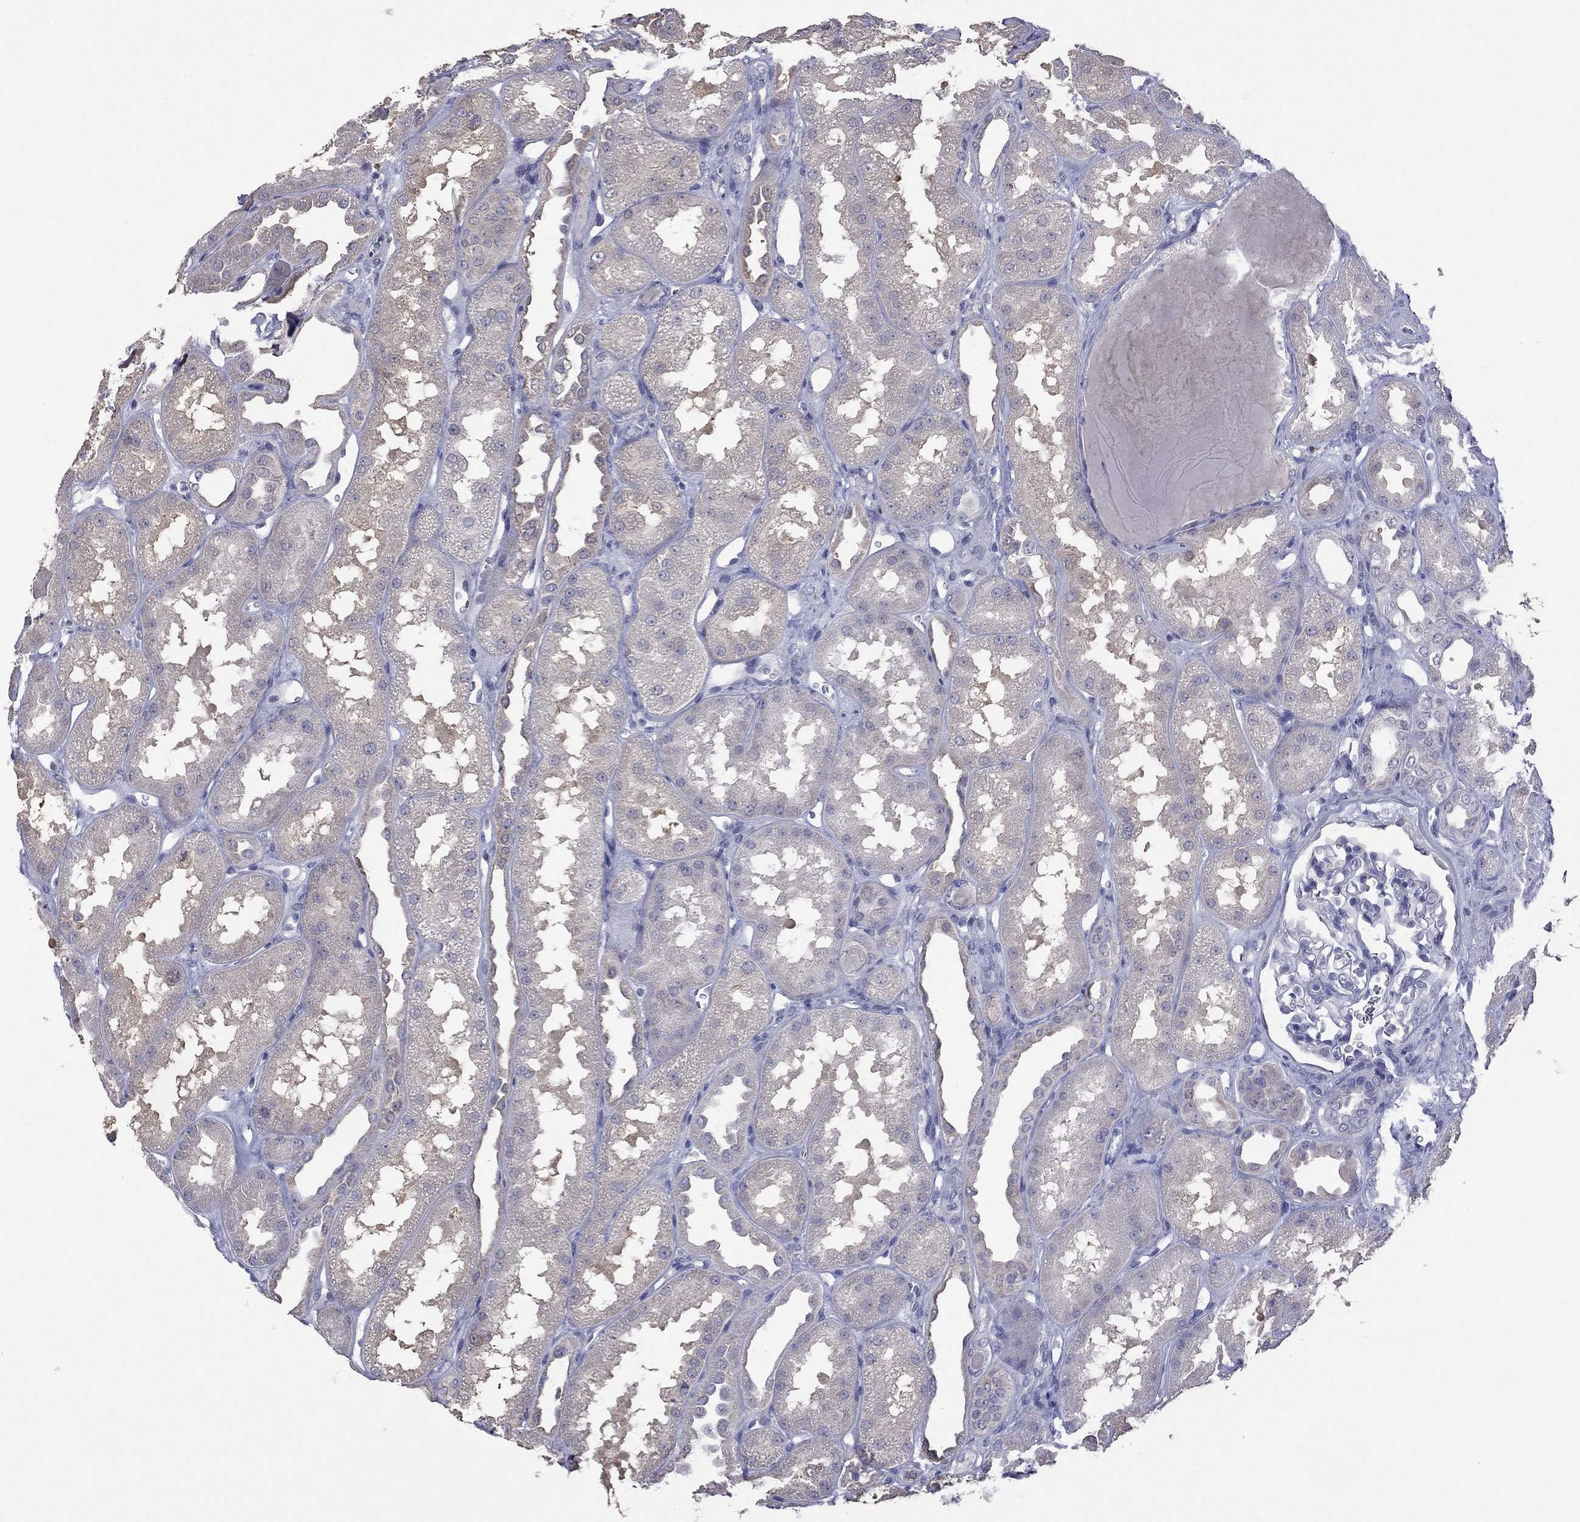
{"staining": {"intensity": "negative", "quantity": "none", "location": "none"}, "tissue": "kidney", "cell_type": "Cells in glomeruli", "image_type": "normal", "snomed": [{"axis": "morphology", "description": "Normal tissue, NOS"}, {"axis": "topography", "description": "Kidney"}], "caption": "This is a photomicrograph of immunohistochemistry (IHC) staining of normal kidney, which shows no positivity in cells in glomeruli. The staining was performed using DAB to visualize the protein expression in brown, while the nuclei were stained in blue with hematoxylin (Magnification: 20x).", "gene": "HYLS1", "patient": {"sex": "male", "age": 61}}